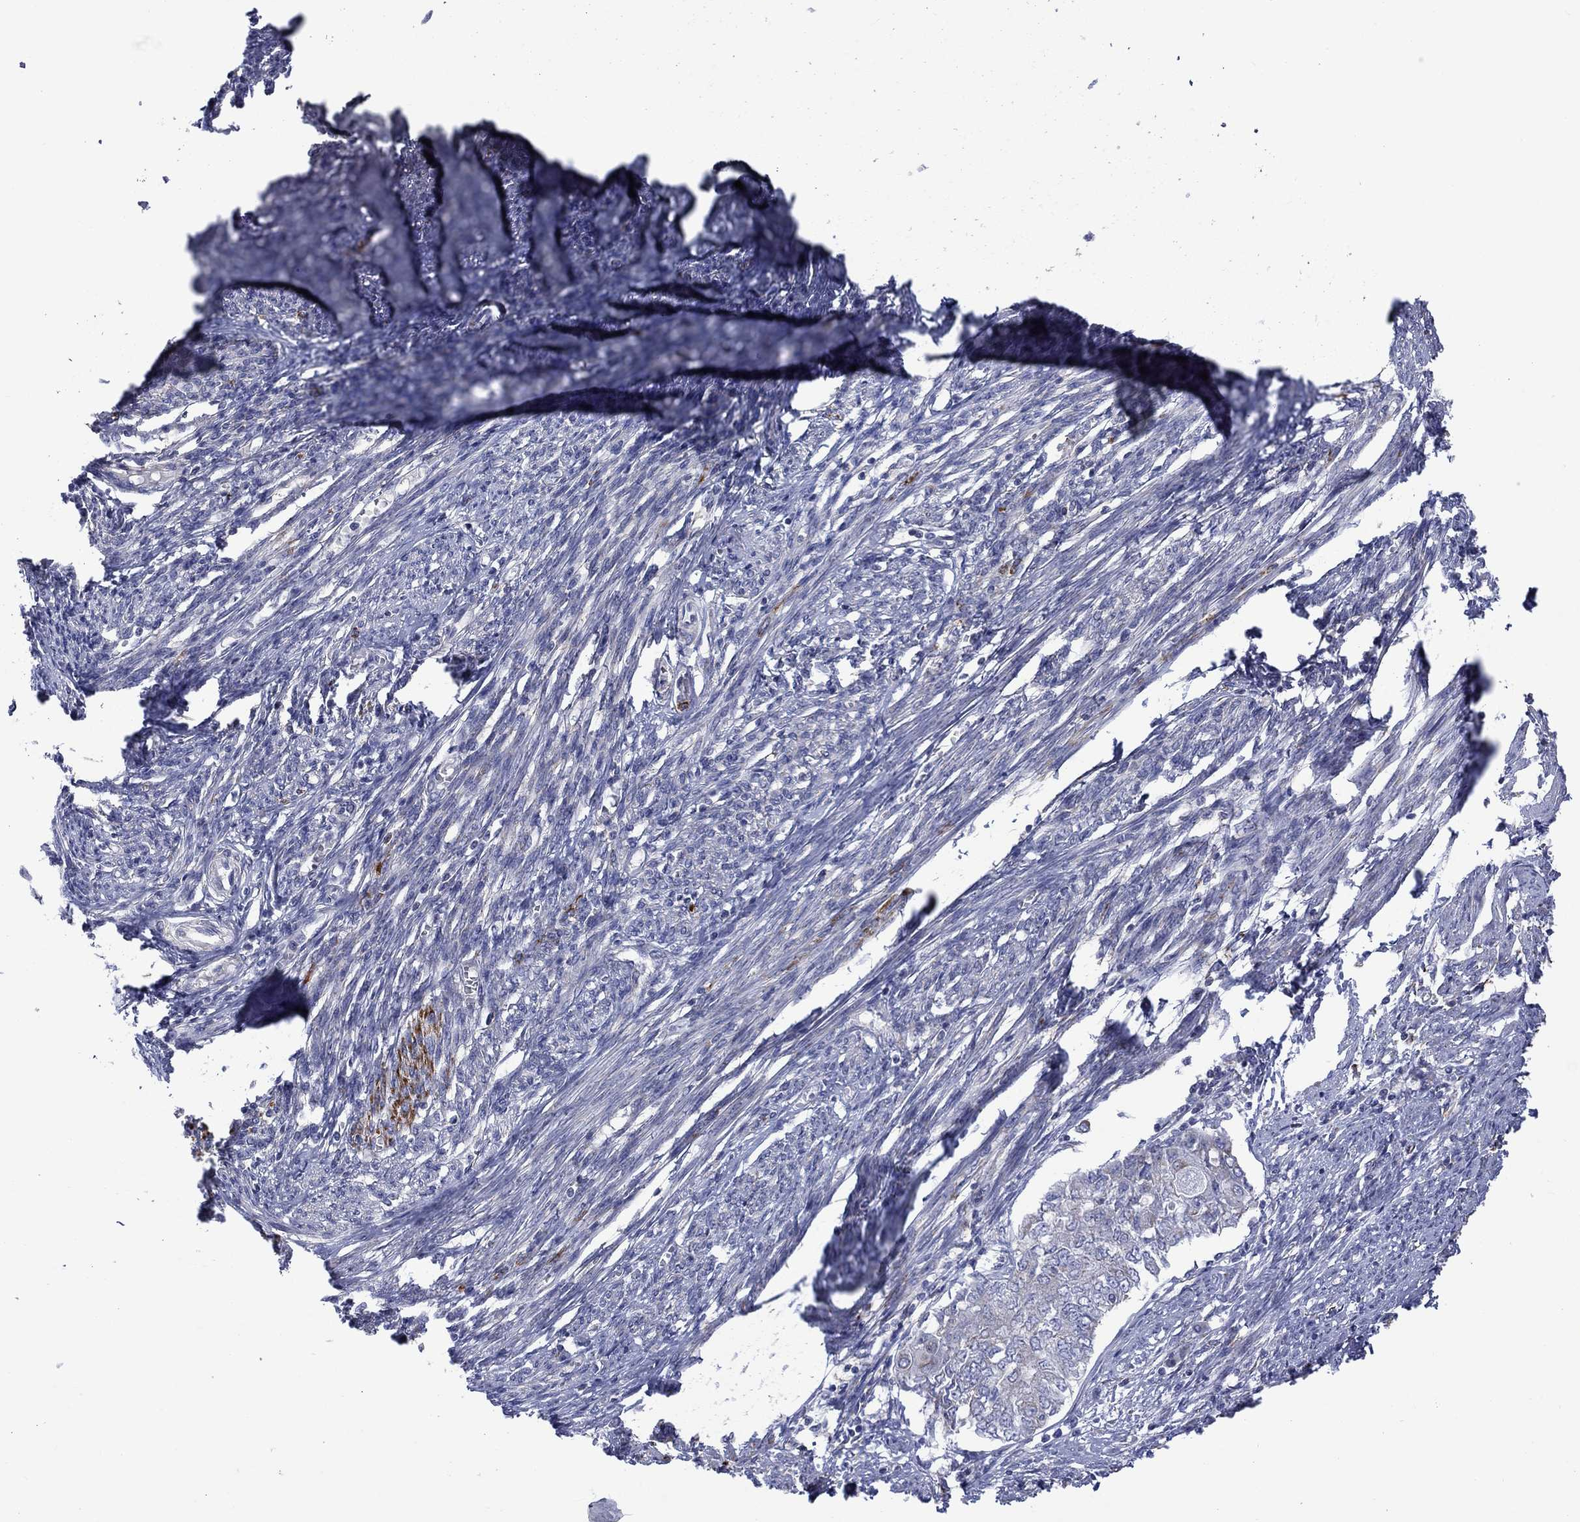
{"staining": {"intensity": "negative", "quantity": "none", "location": "none"}, "tissue": "endometrial cancer", "cell_type": "Tumor cells", "image_type": "cancer", "snomed": [{"axis": "morphology", "description": "Adenocarcinoma, NOS"}, {"axis": "topography", "description": "Endometrium"}], "caption": "The micrograph demonstrates no staining of tumor cells in endometrial adenocarcinoma.", "gene": "CISD1", "patient": {"sex": "female", "age": 62}}